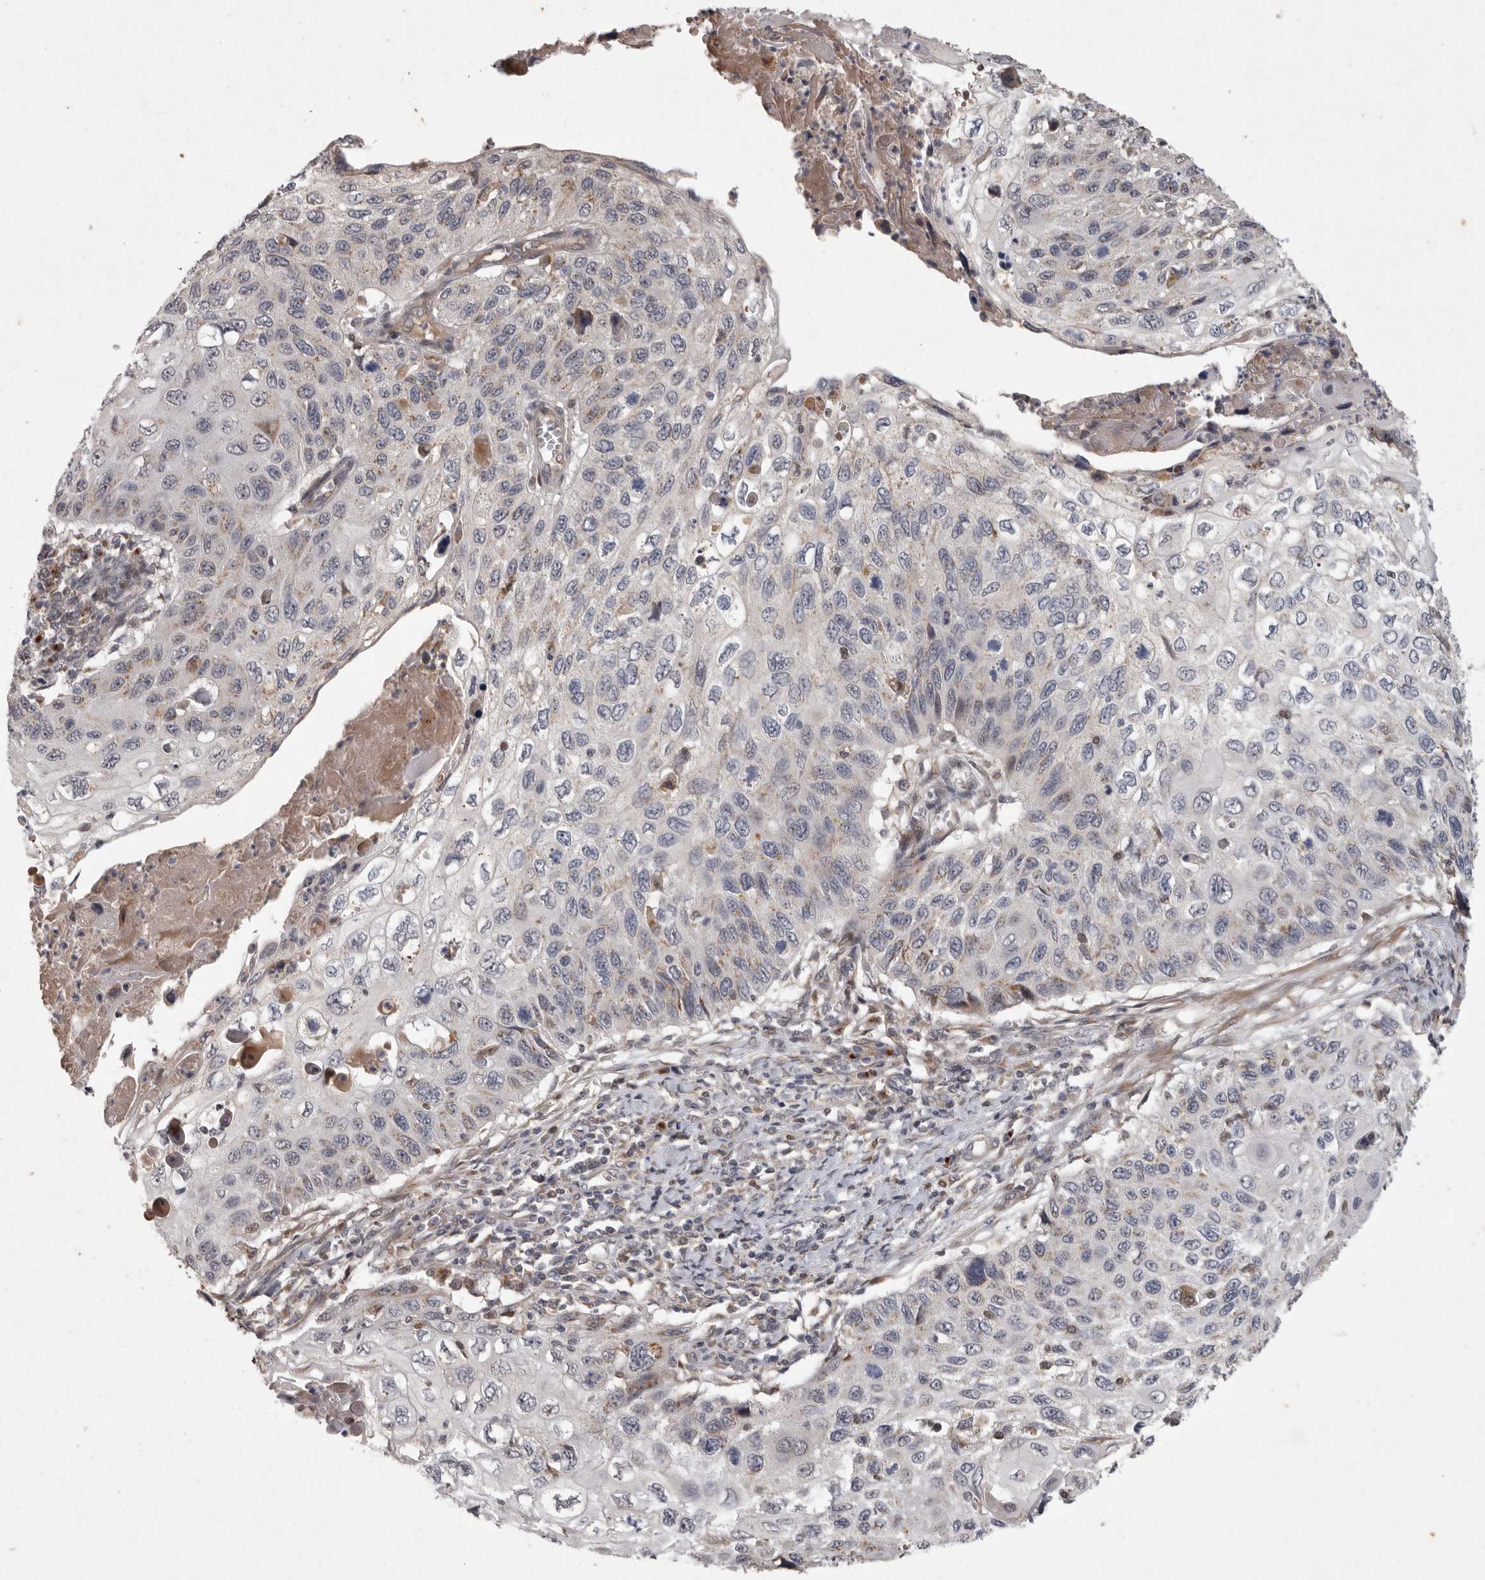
{"staining": {"intensity": "negative", "quantity": "none", "location": "none"}, "tissue": "cervical cancer", "cell_type": "Tumor cells", "image_type": "cancer", "snomed": [{"axis": "morphology", "description": "Squamous cell carcinoma, NOS"}, {"axis": "topography", "description": "Cervix"}], "caption": "IHC histopathology image of neoplastic tissue: cervical cancer stained with DAB displays no significant protein staining in tumor cells.", "gene": "MAN2A1", "patient": {"sex": "female", "age": 70}}